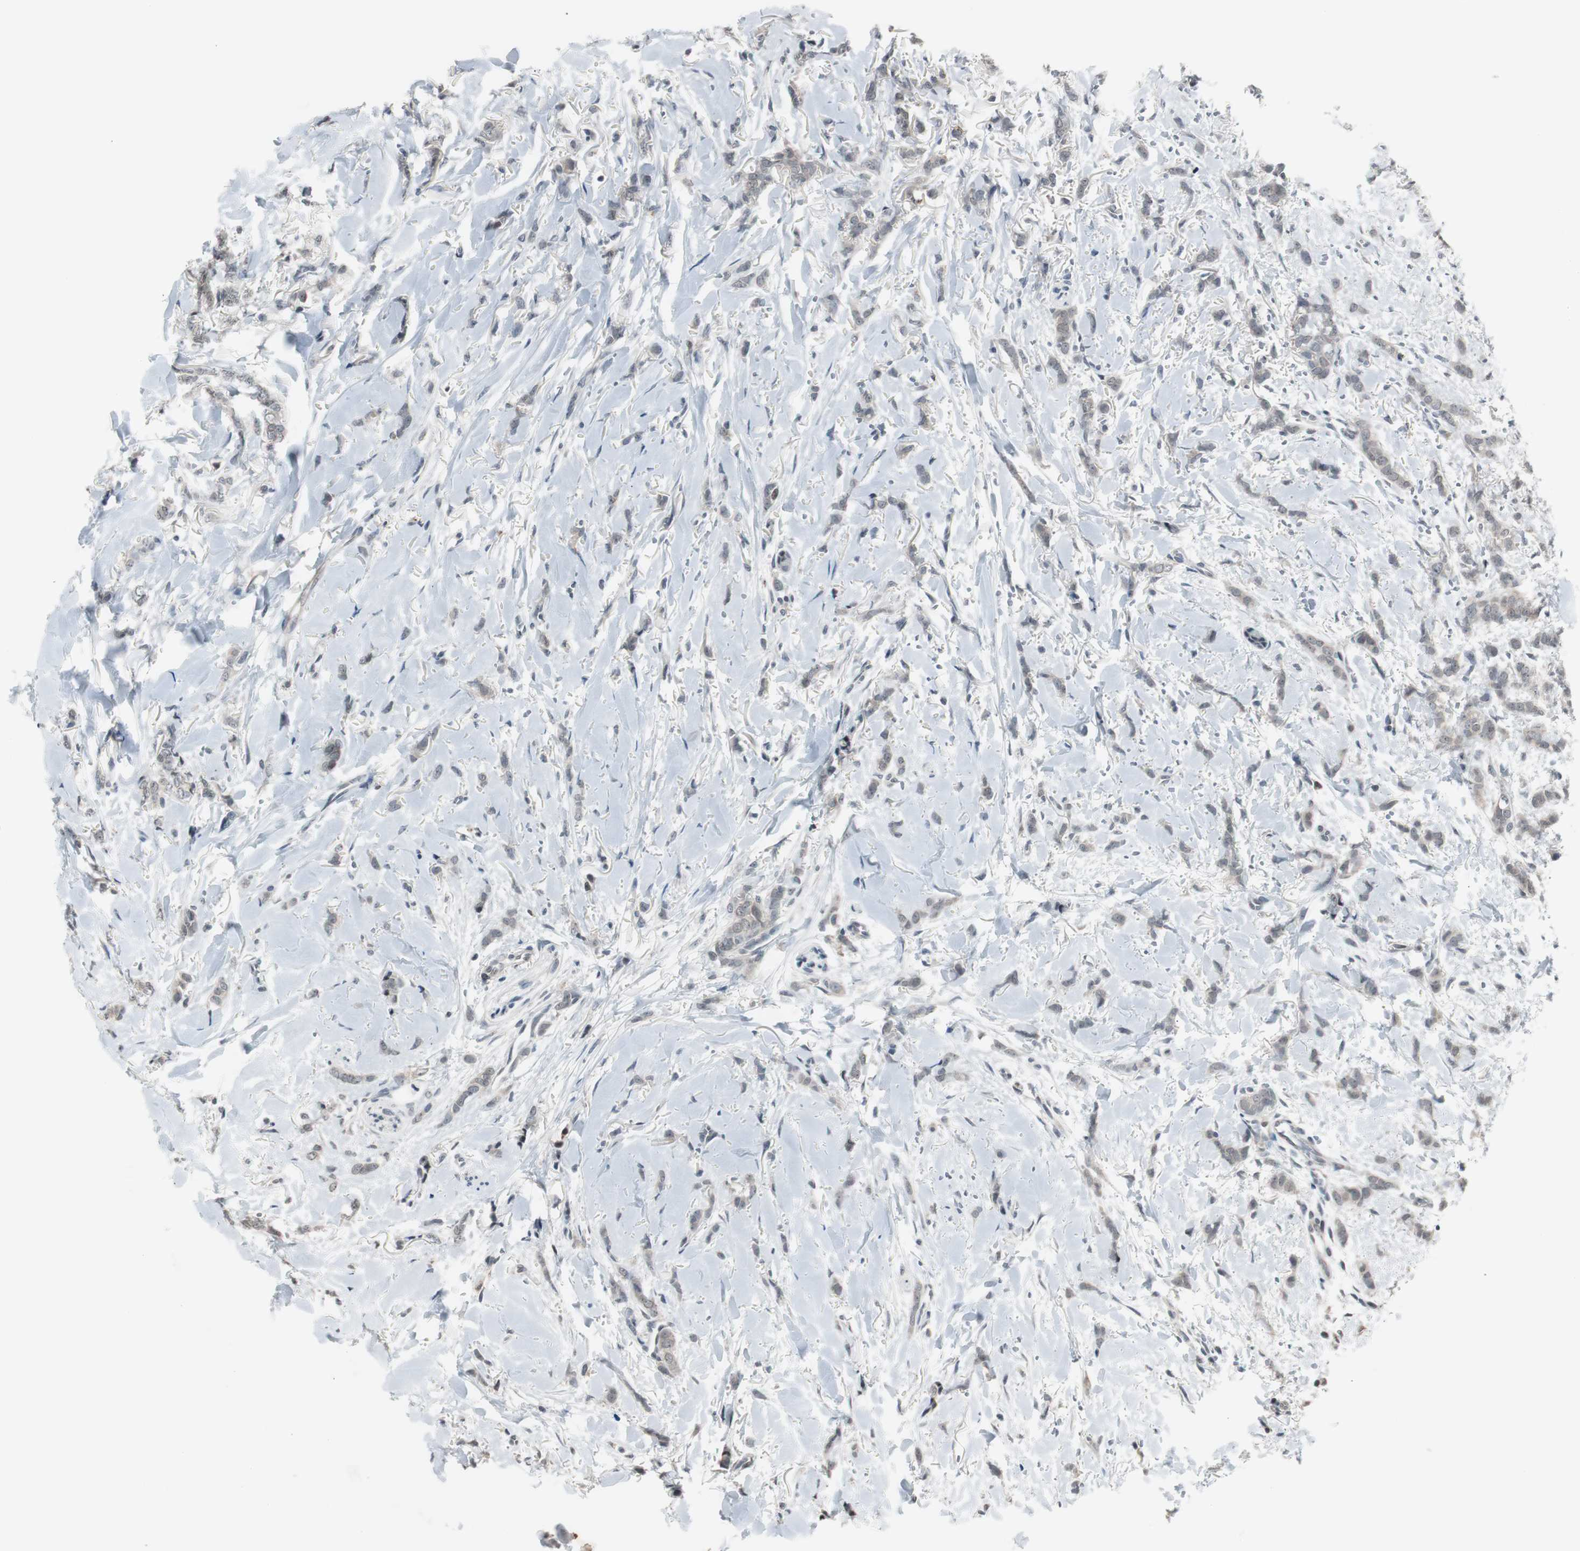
{"staining": {"intensity": "negative", "quantity": "none", "location": "none"}, "tissue": "breast cancer", "cell_type": "Tumor cells", "image_type": "cancer", "snomed": [{"axis": "morphology", "description": "Lobular carcinoma"}, {"axis": "topography", "description": "Skin"}, {"axis": "topography", "description": "Breast"}], "caption": "Breast cancer (lobular carcinoma) was stained to show a protein in brown. There is no significant staining in tumor cells.", "gene": "BOLA1", "patient": {"sex": "female", "age": 46}}